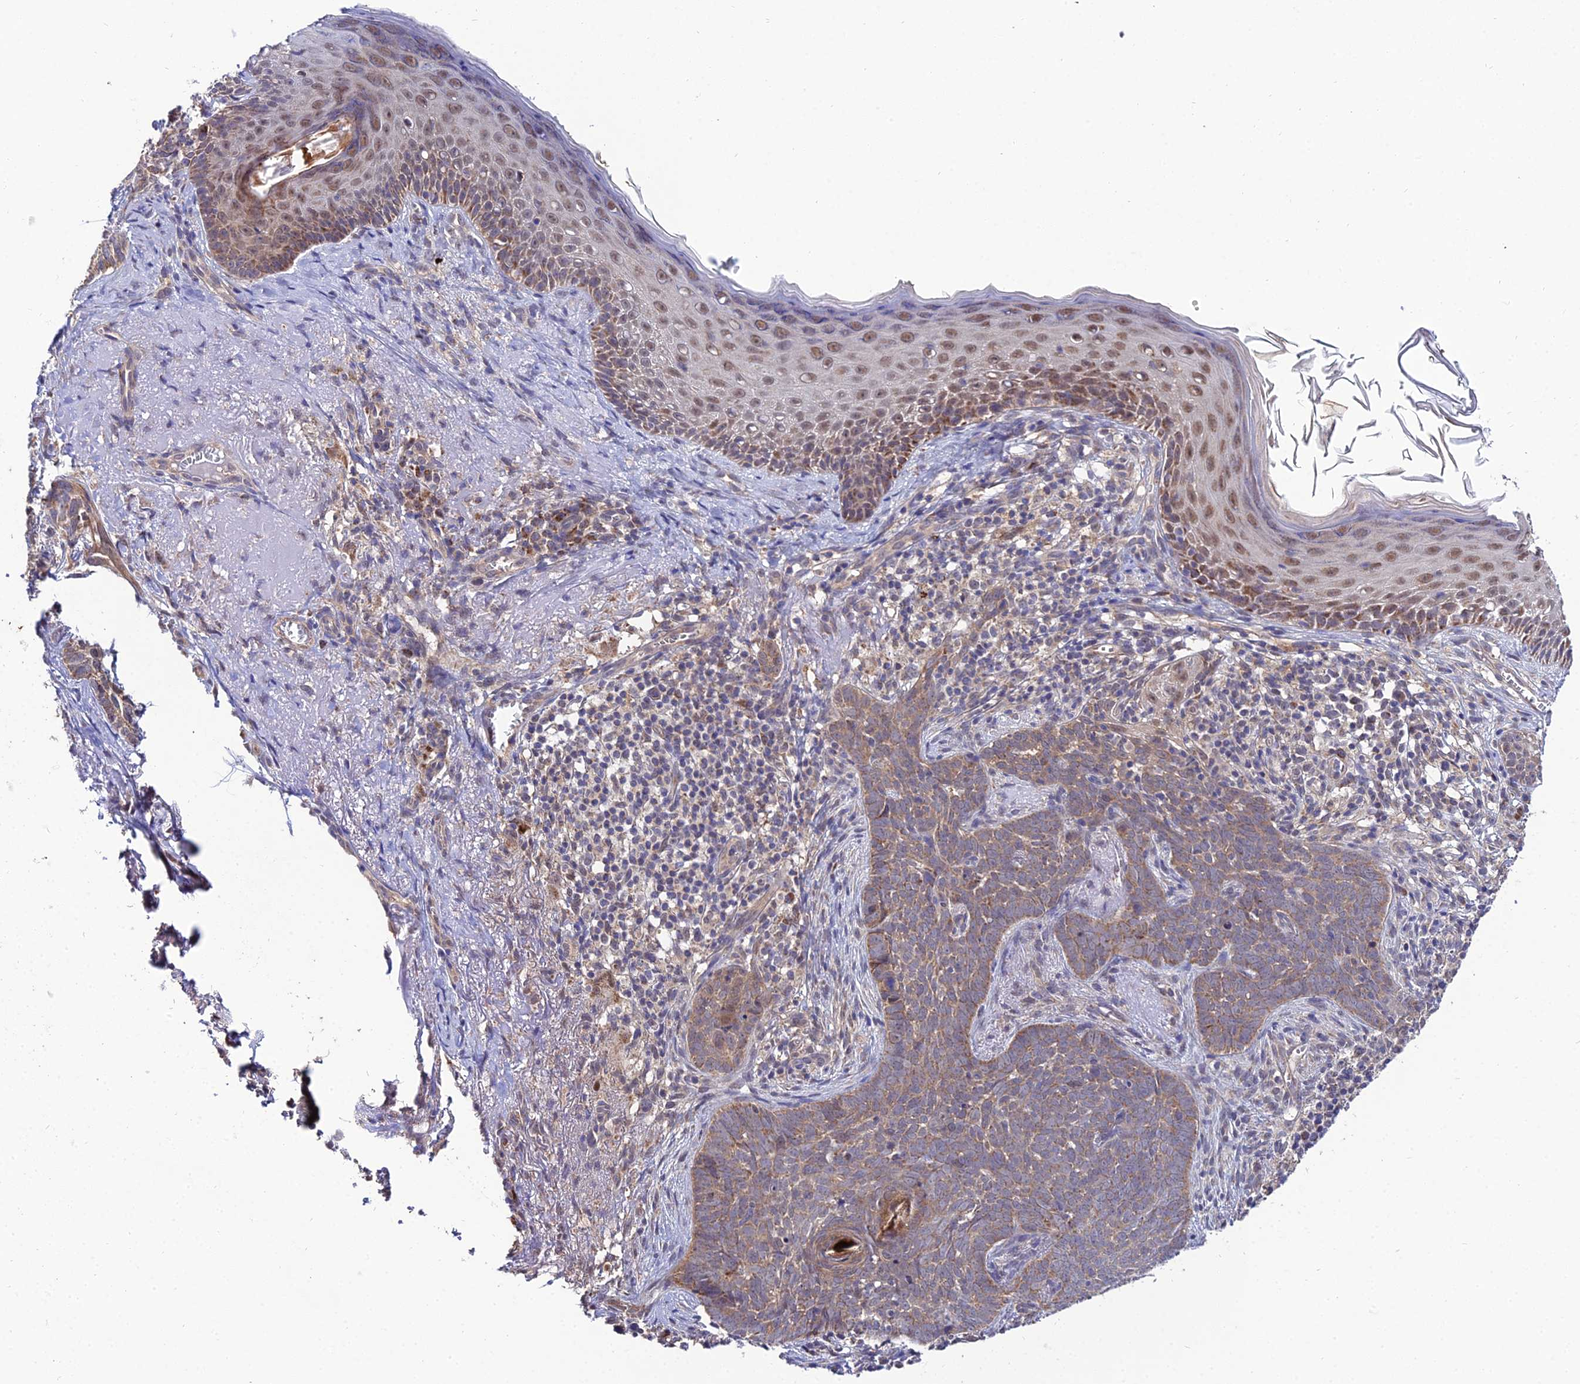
{"staining": {"intensity": "moderate", "quantity": ">75%", "location": "cytoplasmic/membranous"}, "tissue": "skin cancer", "cell_type": "Tumor cells", "image_type": "cancer", "snomed": [{"axis": "morphology", "description": "Basal cell carcinoma"}, {"axis": "topography", "description": "Skin"}], "caption": "Skin cancer stained with a protein marker demonstrates moderate staining in tumor cells.", "gene": "PSMD2", "patient": {"sex": "female", "age": 76}}